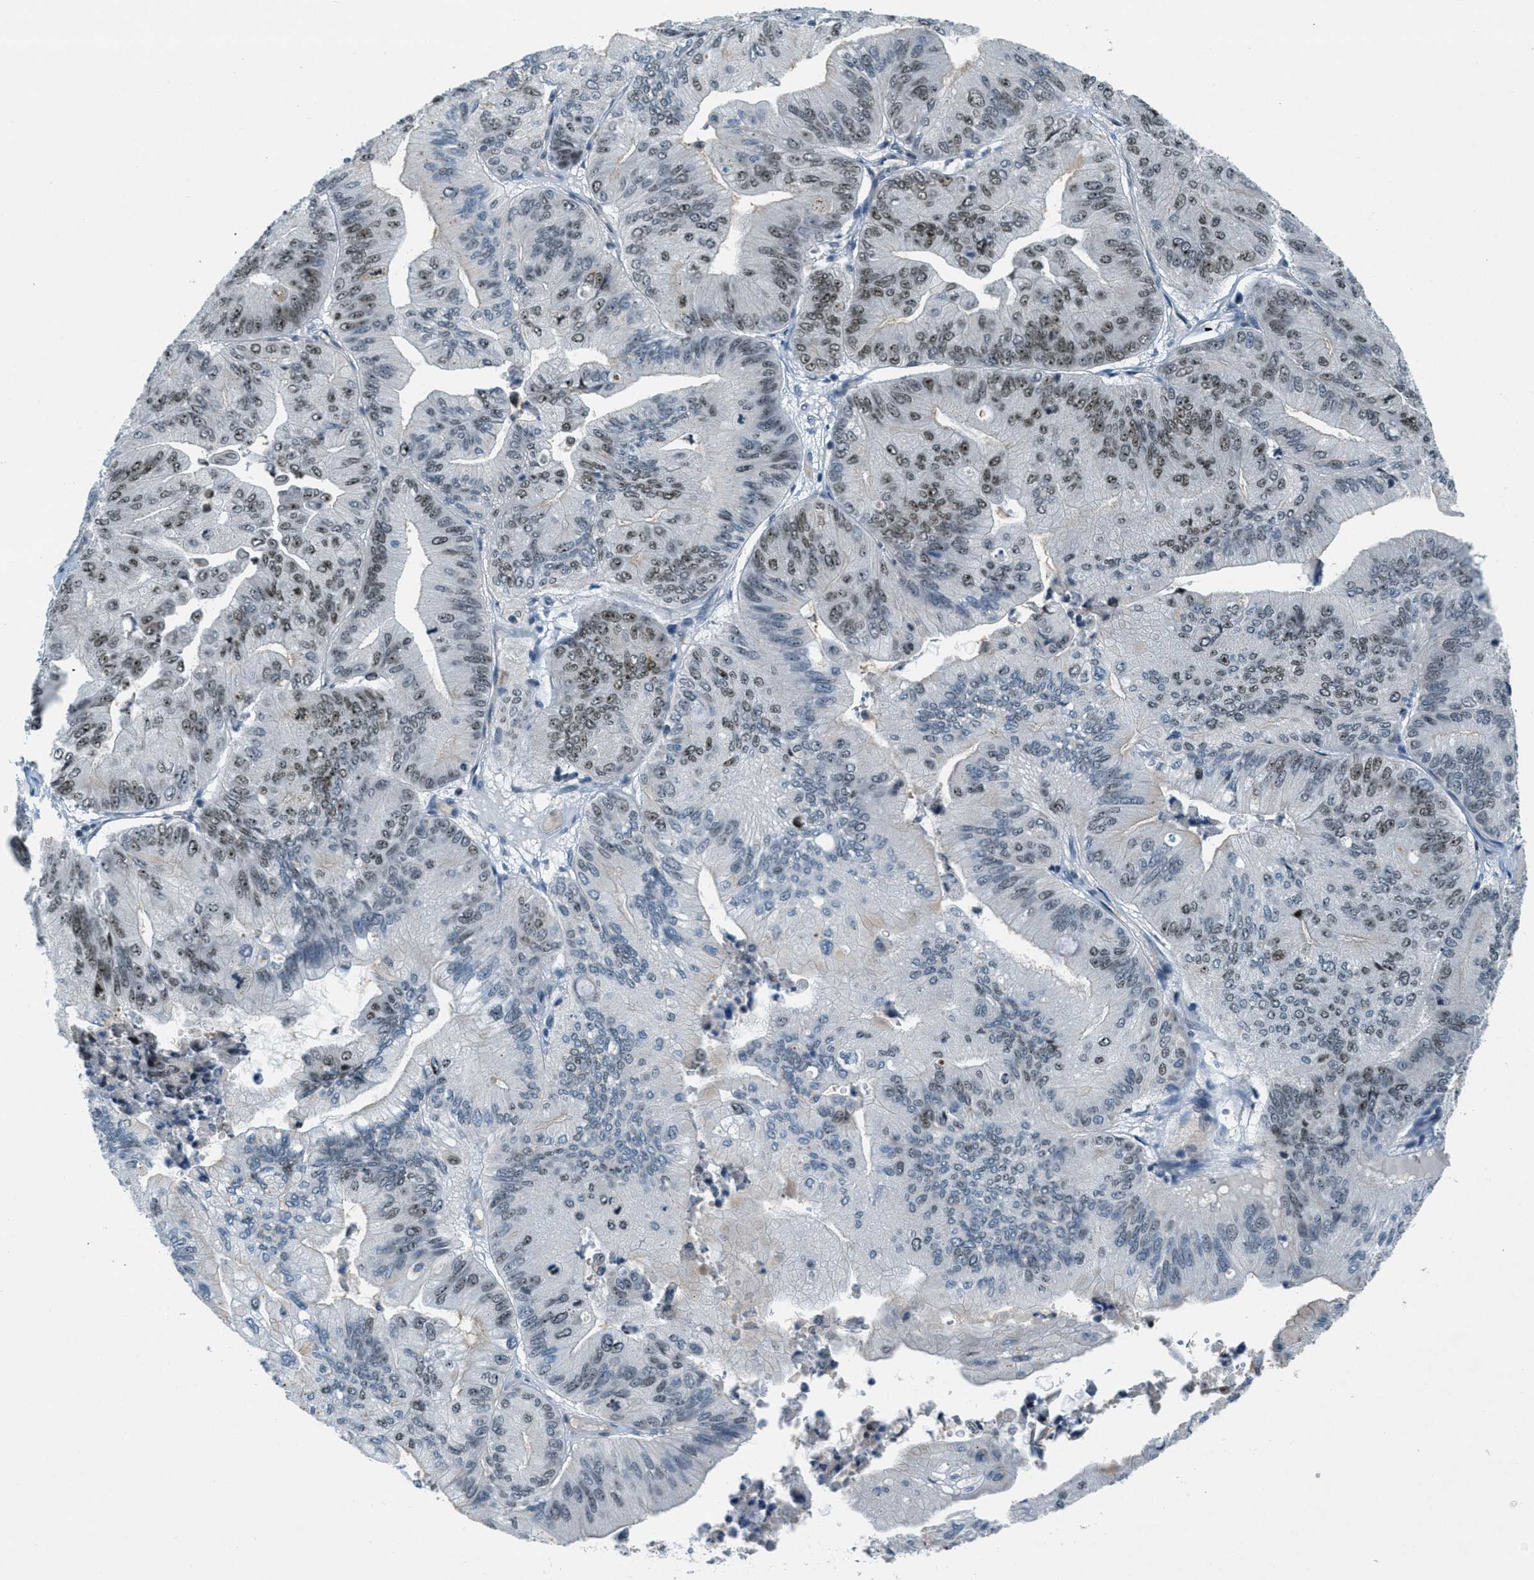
{"staining": {"intensity": "weak", "quantity": "25%-75%", "location": "nuclear"}, "tissue": "ovarian cancer", "cell_type": "Tumor cells", "image_type": "cancer", "snomed": [{"axis": "morphology", "description": "Cystadenocarcinoma, mucinous, NOS"}, {"axis": "topography", "description": "Ovary"}], "caption": "This micrograph demonstrates immunohistochemistry staining of ovarian cancer, with low weak nuclear expression in approximately 25%-75% of tumor cells.", "gene": "DDX47", "patient": {"sex": "female", "age": 61}}